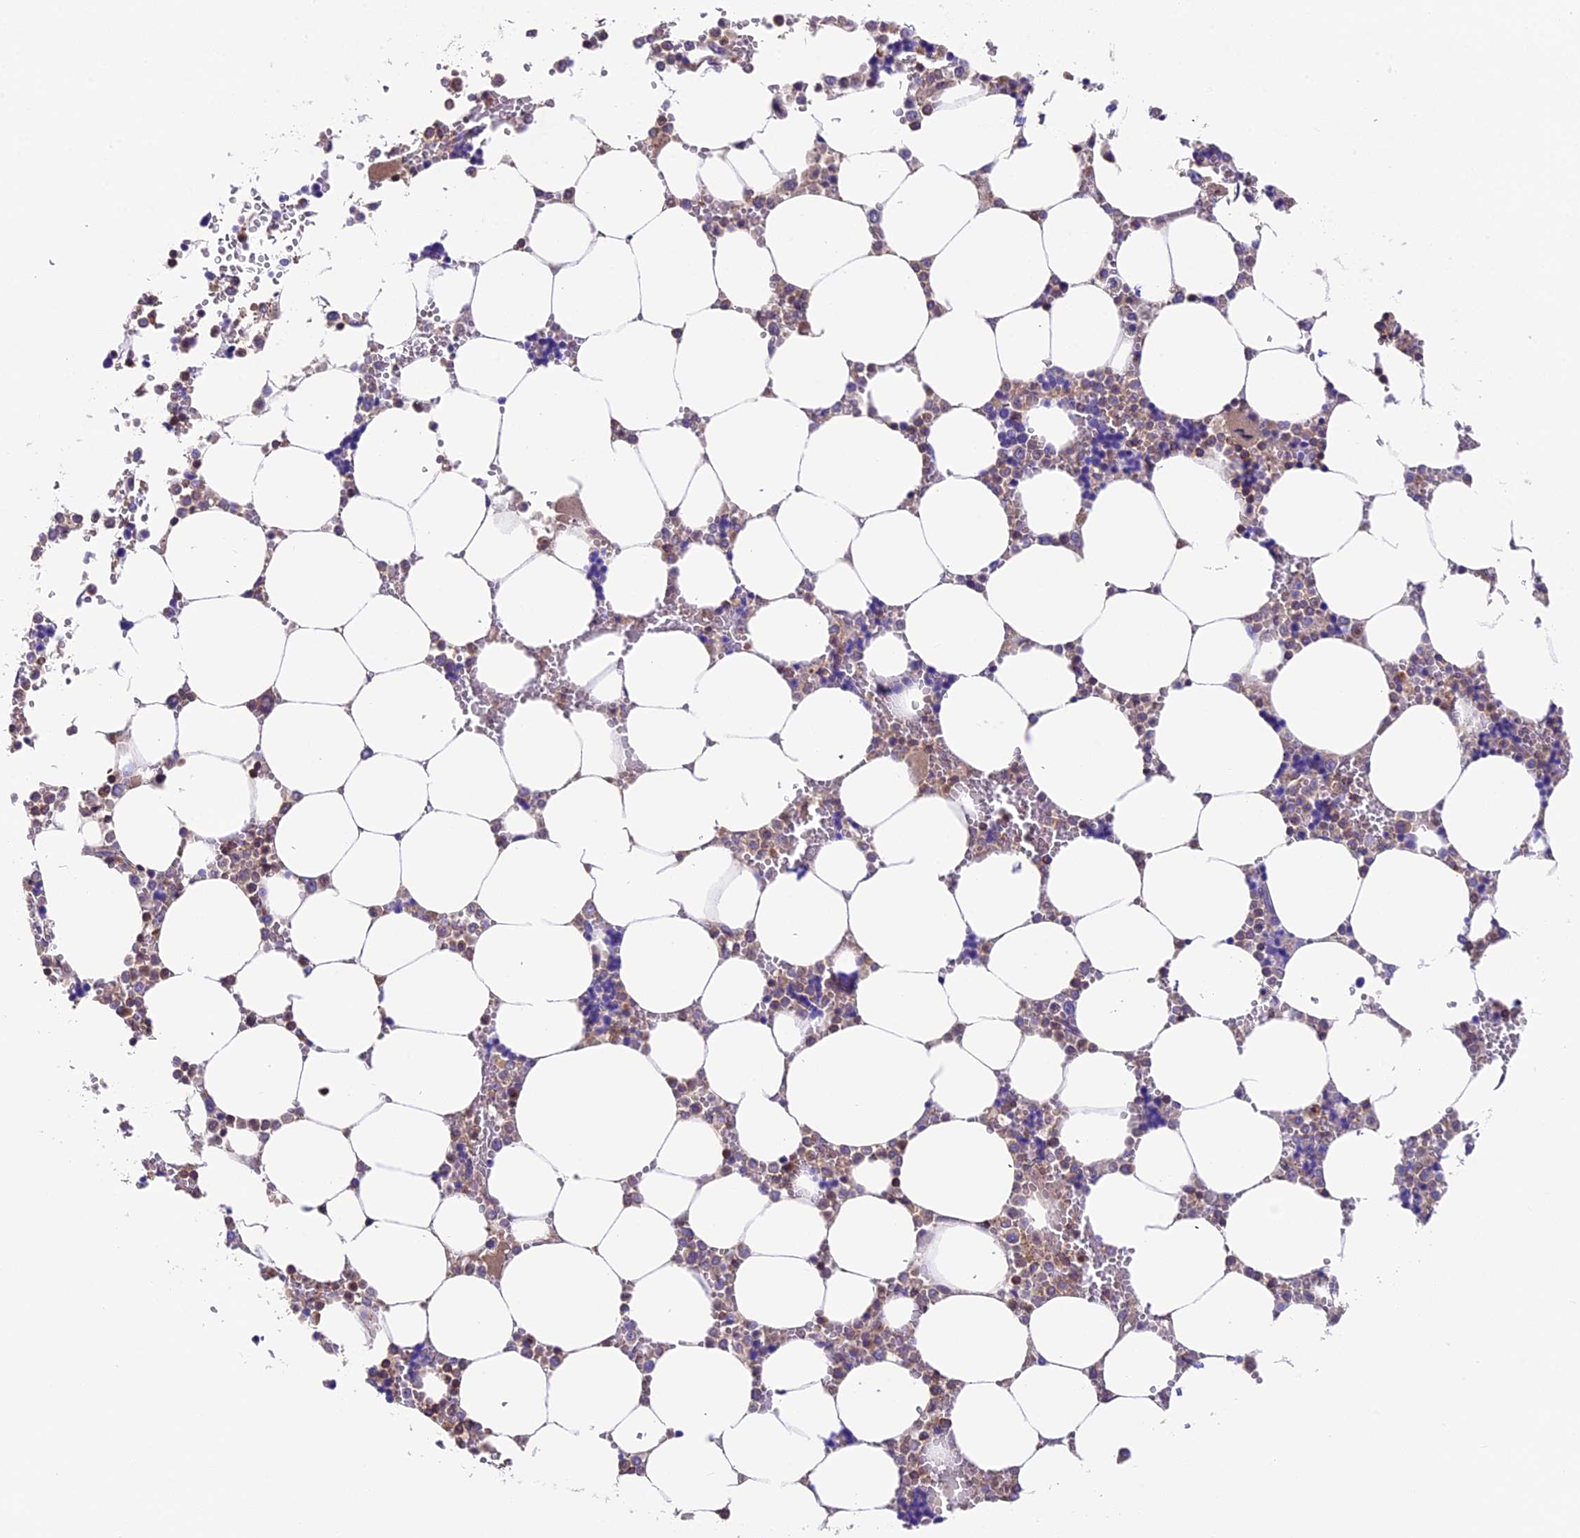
{"staining": {"intensity": "moderate", "quantity": "<25%", "location": "cytoplasmic/membranous"}, "tissue": "bone marrow", "cell_type": "Hematopoietic cells", "image_type": "normal", "snomed": [{"axis": "morphology", "description": "Normal tissue, NOS"}, {"axis": "topography", "description": "Bone marrow"}], "caption": "About <25% of hematopoietic cells in benign bone marrow exhibit moderate cytoplasmic/membranous protein positivity as visualized by brown immunohistochemical staining.", "gene": "TBC1D1", "patient": {"sex": "male", "age": 64}}